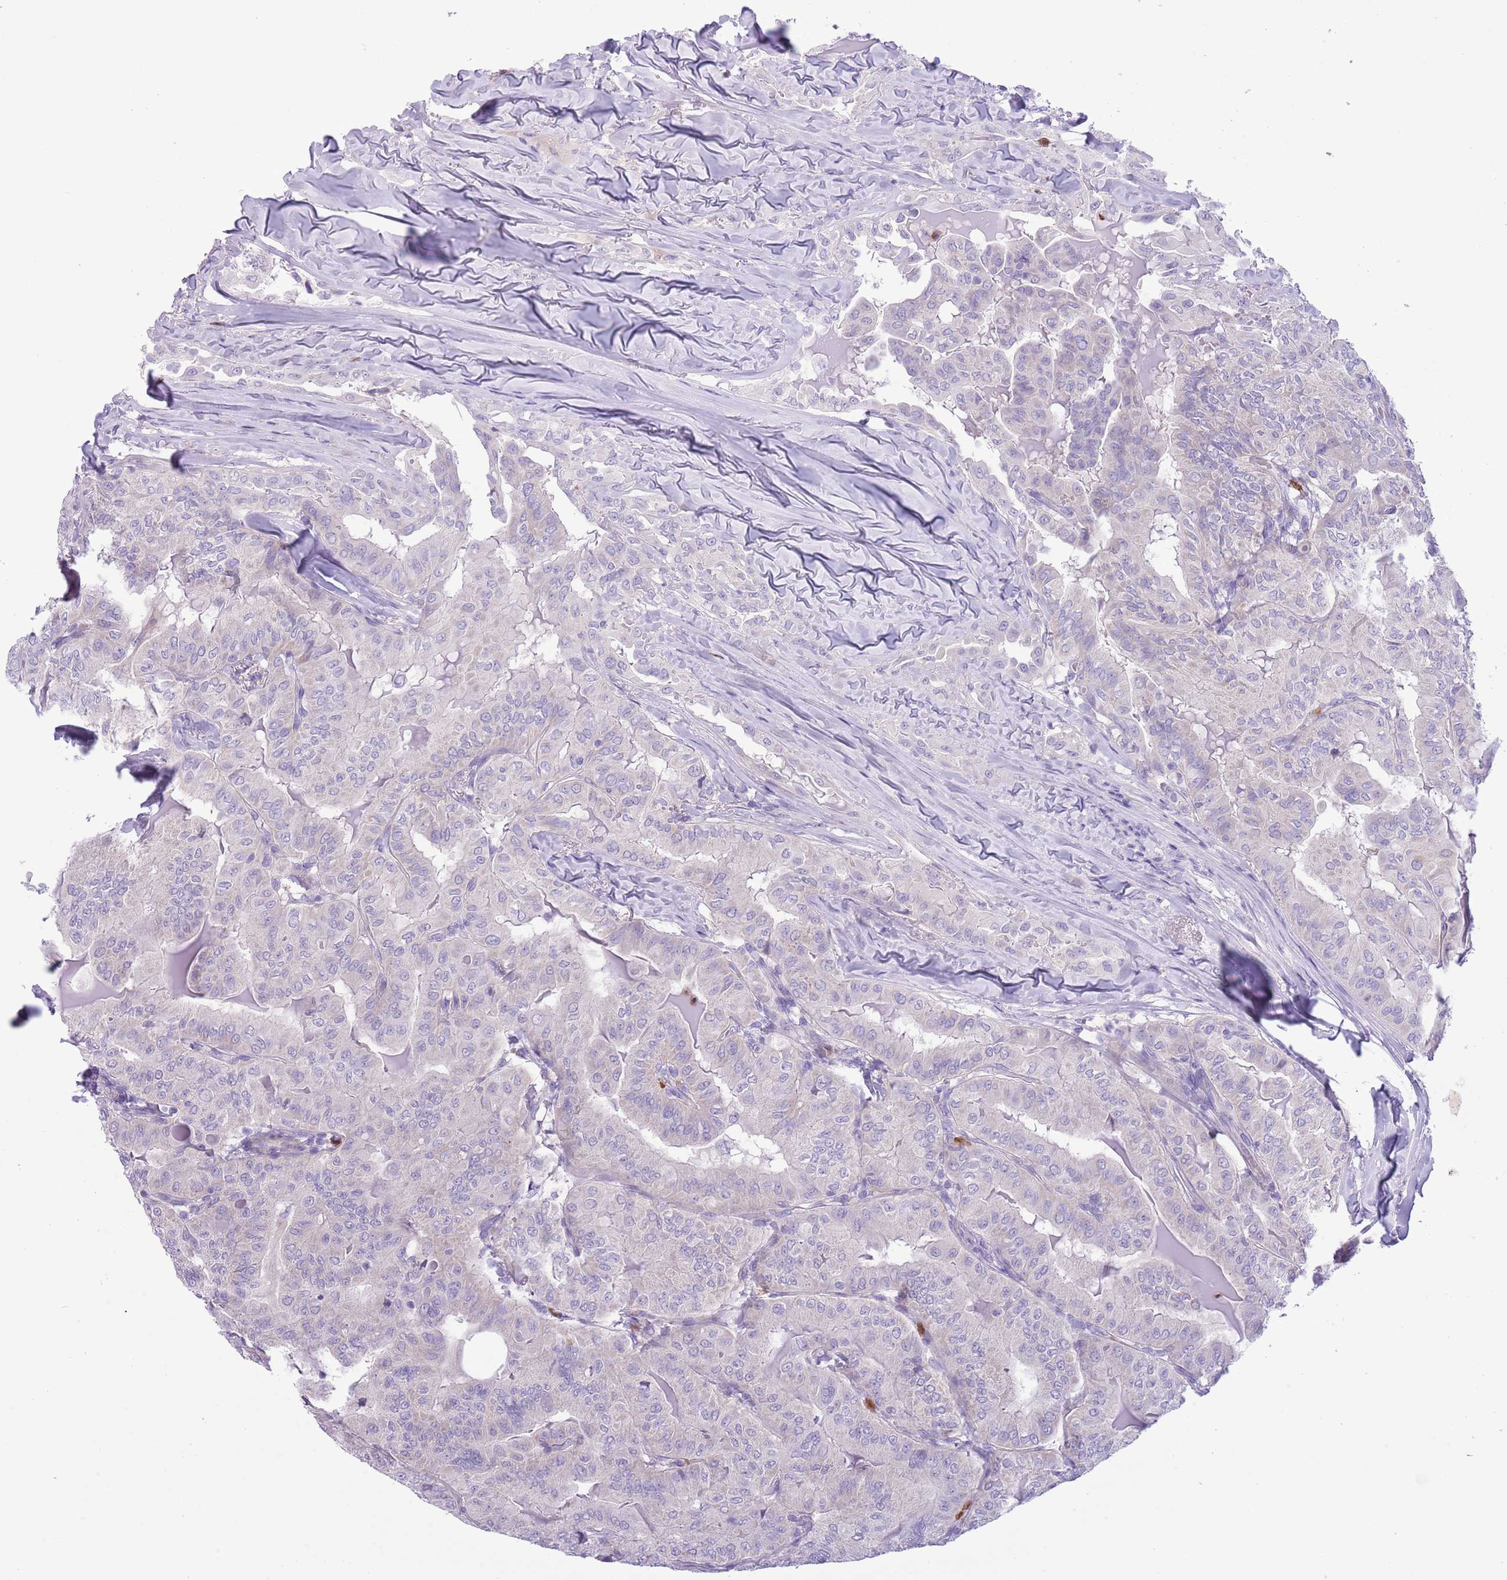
{"staining": {"intensity": "negative", "quantity": "none", "location": "none"}, "tissue": "thyroid cancer", "cell_type": "Tumor cells", "image_type": "cancer", "snomed": [{"axis": "morphology", "description": "Papillary adenocarcinoma, NOS"}, {"axis": "topography", "description": "Thyroid gland"}], "caption": "Tumor cells show no significant expression in thyroid cancer.", "gene": "OR6M1", "patient": {"sex": "female", "age": 68}}